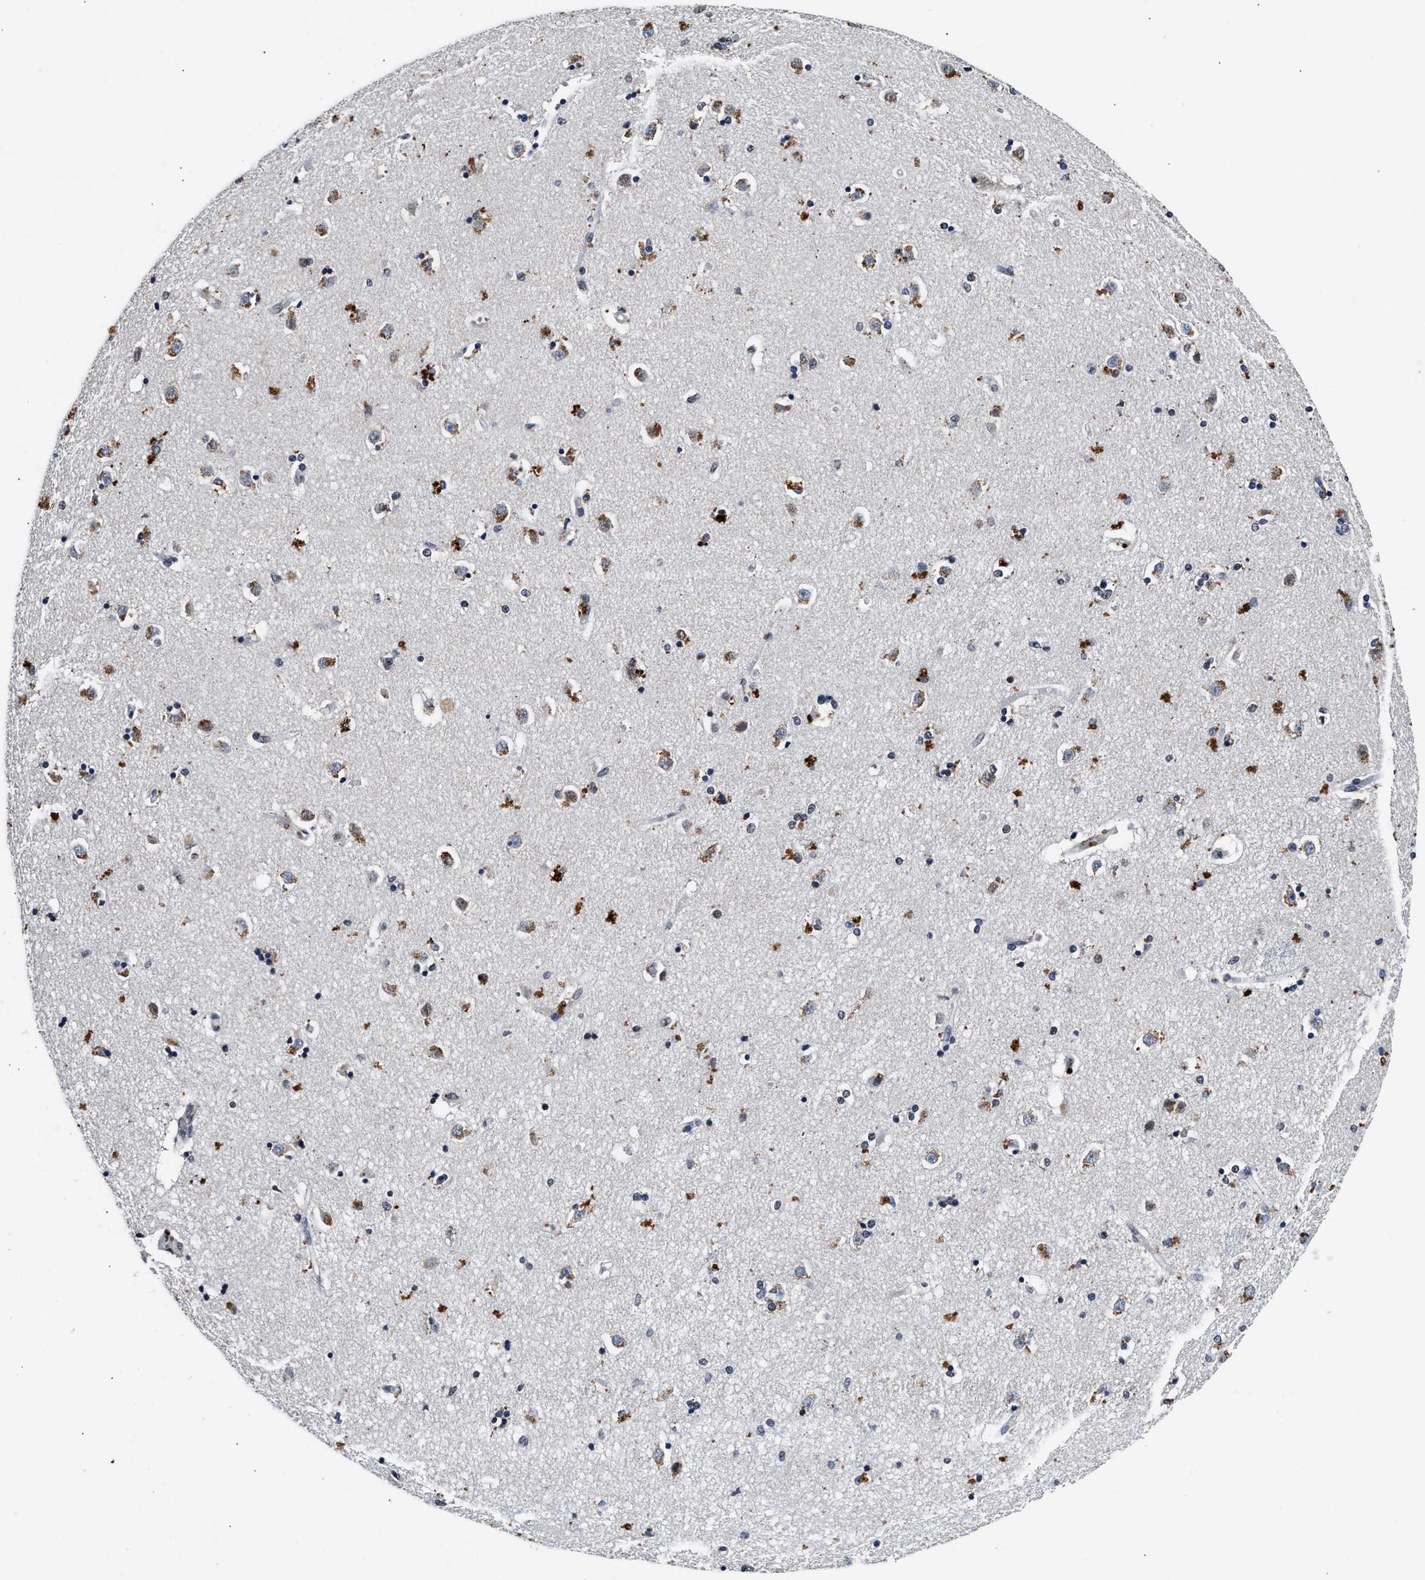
{"staining": {"intensity": "moderate", "quantity": "<25%", "location": "cytoplasmic/membranous"}, "tissue": "caudate", "cell_type": "Glial cells", "image_type": "normal", "snomed": [{"axis": "morphology", "description": "Normal tissue, NOS"}, {"axis": "topography", "description": "Lateral ventricle wall"}], "caption": "The micrograph shows a brown stain indicating the presence of a protein in the cytoplasmic/membranous of glial cells in caudate. The protein is stained brown, and the nuclei are stained in blue (DAB (3,3'-diaminobenzidine) IHC with brightfield microscopy, high magnification).", "gene": "ACOX1", "patient": {"sex": "female", "age": 54}}